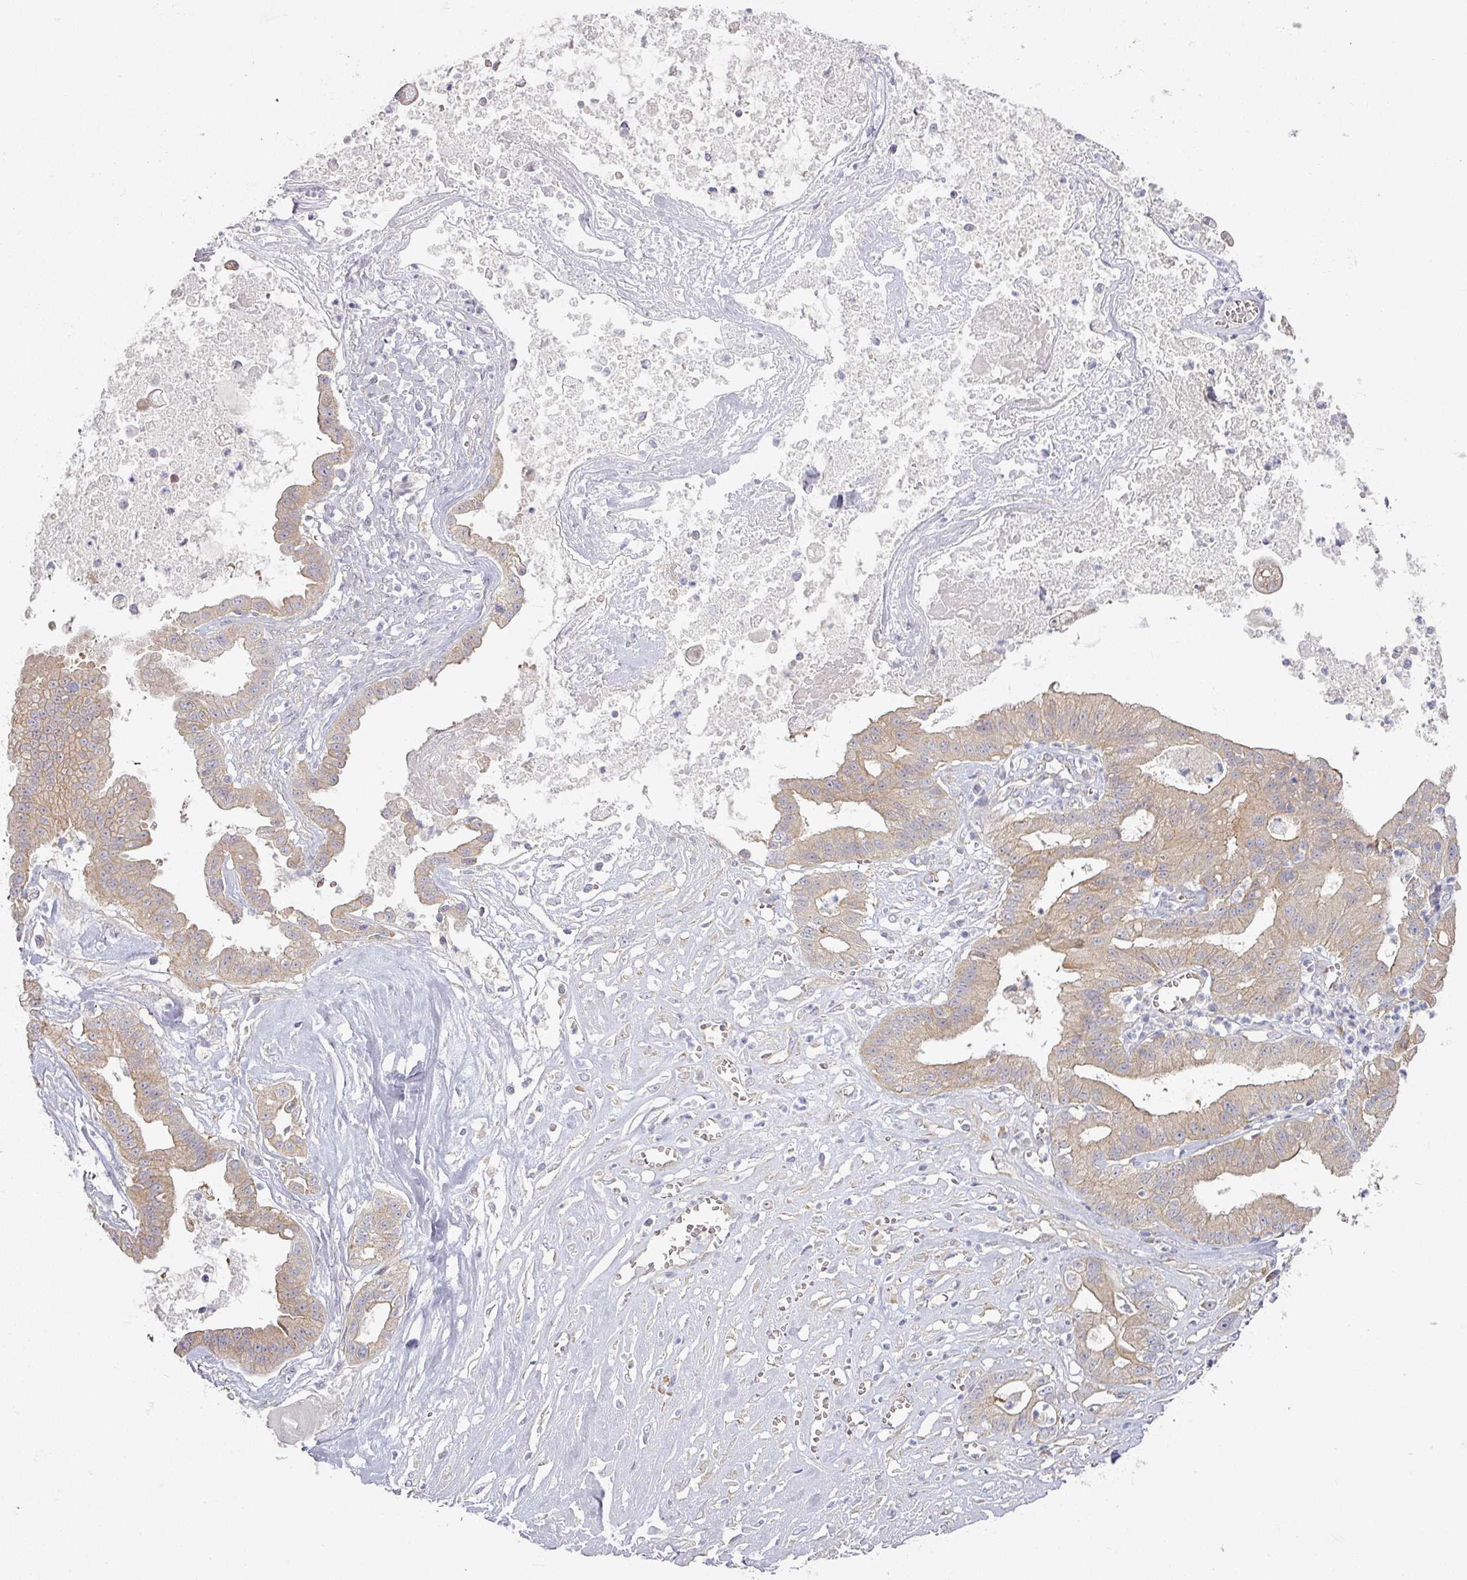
{"staining": {"intensity": "weak", "quantity": ">75%", "location": "cytoplasmic/membranous"}, "tissue": "ovarian cancer", "cell_type": "Tumor cells", "image_type": "cancer", "snomed": [{"axis": "morphology", "description": "Cystadenocarcinoma, mucinous, NOS"}, {"axis": "topography", "description": "Ovary"}], "caption": "A low amount of weak cytoplasmic/membranous staining is identified in about >75% of tumor cells in ovarian cancer (mucinous cystadenocarcinoma) tissue. (DAB (3,3'-diaminobenzidine) = brown stain, brightfield microscopy at high magnification).", "gene": "PLEKHJ1", "patient": {"sex": "female", "age": 70}}